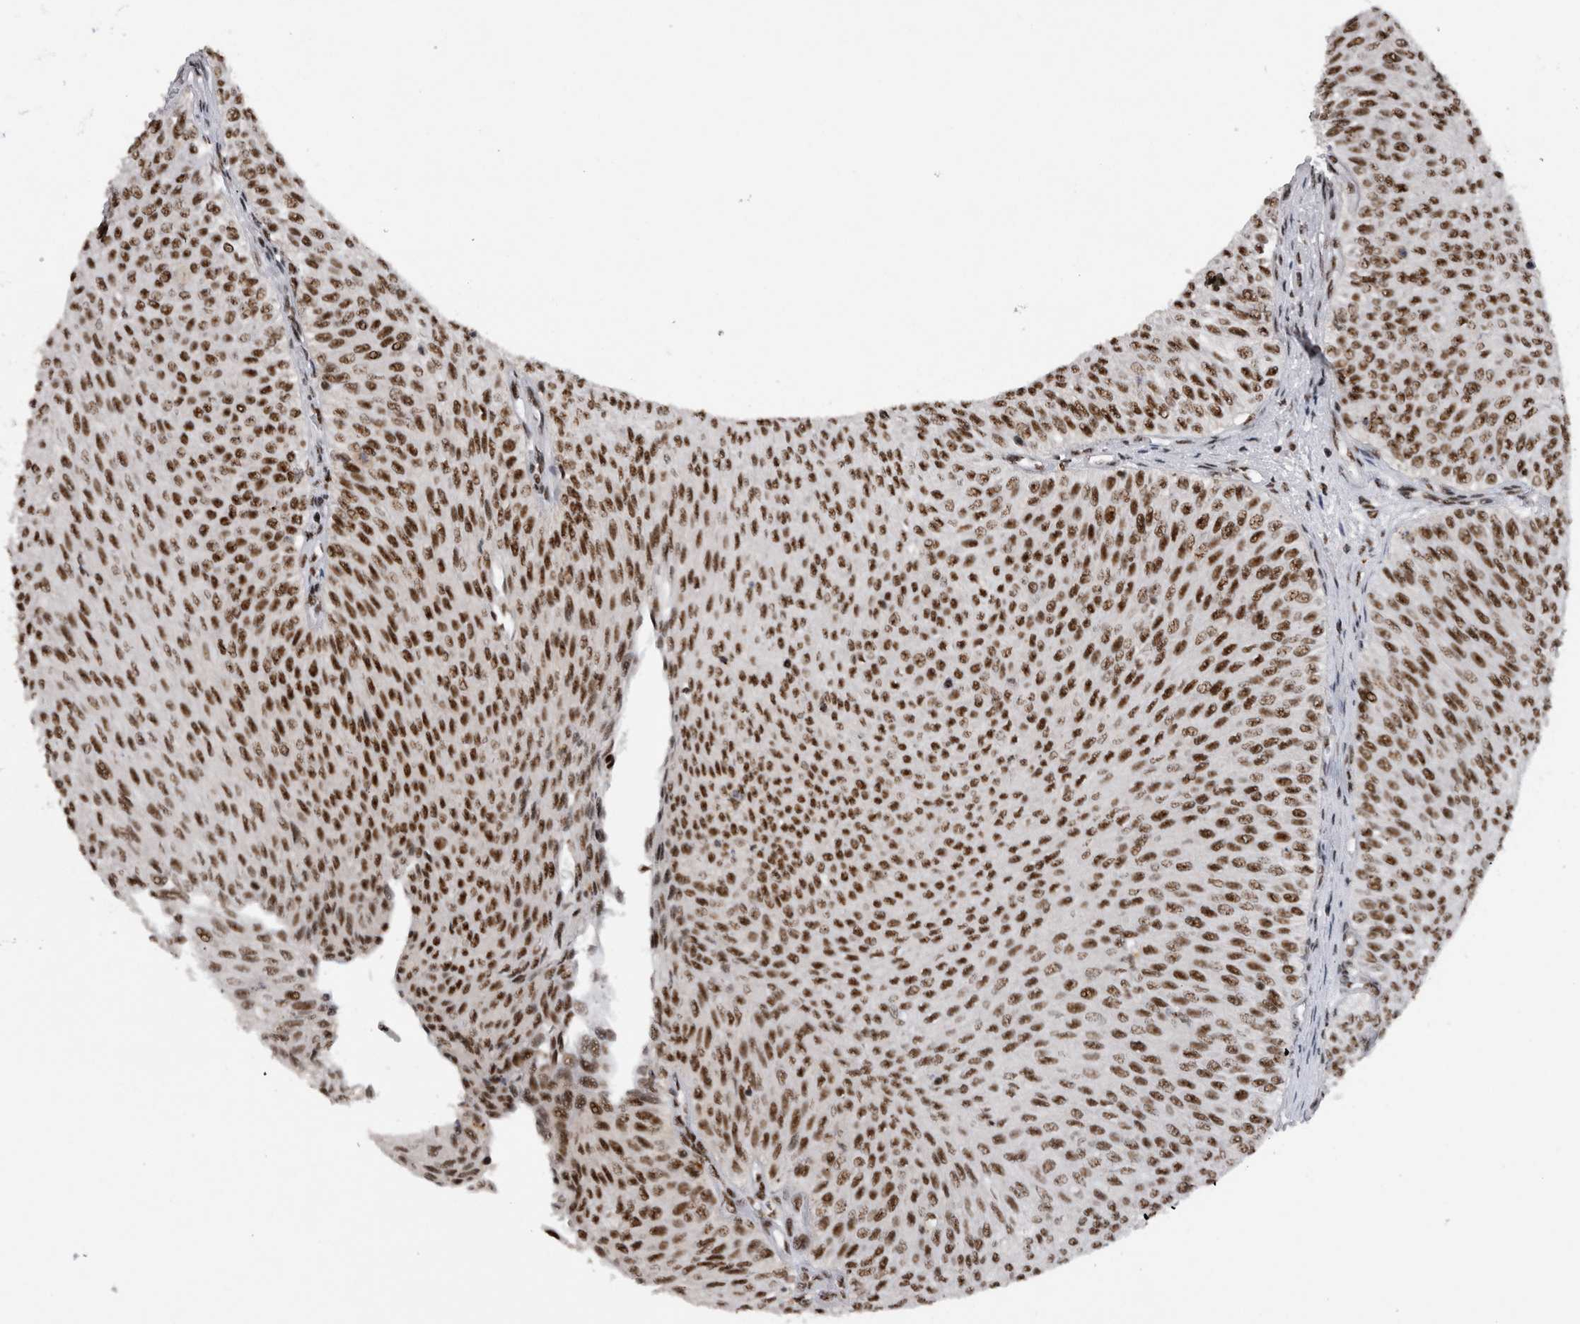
{"staining": {"intensity": "strong", "quantity": ">75%", "location": "nuclear"}, "tissue": "urothelial cancer", "cell_type": "Tumor cells", "image_type": "cancer", "snomed": [{"axis": "morphology", "description": "Urothelial carcinoma, Low grade"}, {"axis": "topography", "description": "Urinary bladder"}], "caption": "This image exhibits IHC staining of urothelial carcinoma (low-grade), with high strong nuclear positivity in approximately >75% of tumor cells.", "gene": "CDK11A", "patient": {"sex": "male", "age": 78}}